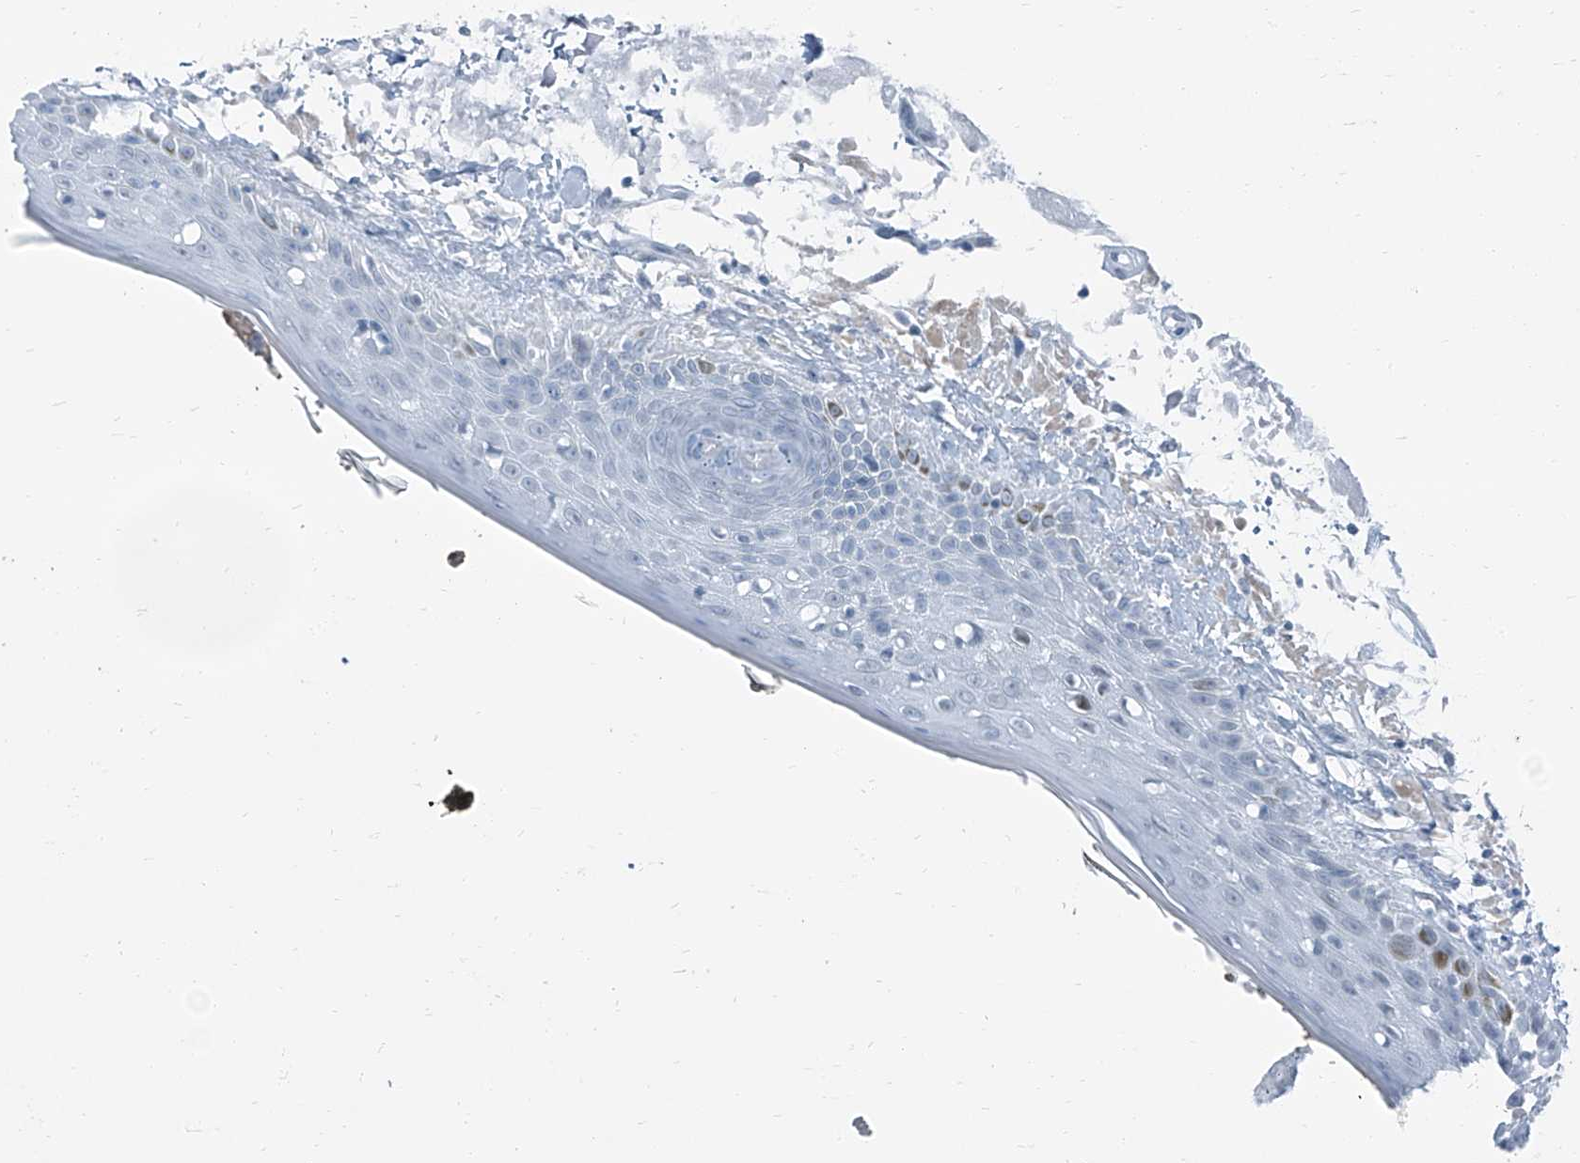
{"staining": {"intensity": "negative", "quantity": "none", "location": "none"}, "tissue": "skin", "cell_type": "Fibroblasts", "image_type": "normal", "snomed": [{"axis": "morphology", "description": "Normal tissue, NOS"}, {"axis": "topography", "description": "Skin"}, {"axis": "topography", "description": "Skeletal muscle"}], "caption": "IHC of normal human skin demonstrates no staining in fibroblasts. (IHC, brightfield microscopy, high magnification).", "gene": "RGN", "patient": {"sex": "male", "age": 83}}